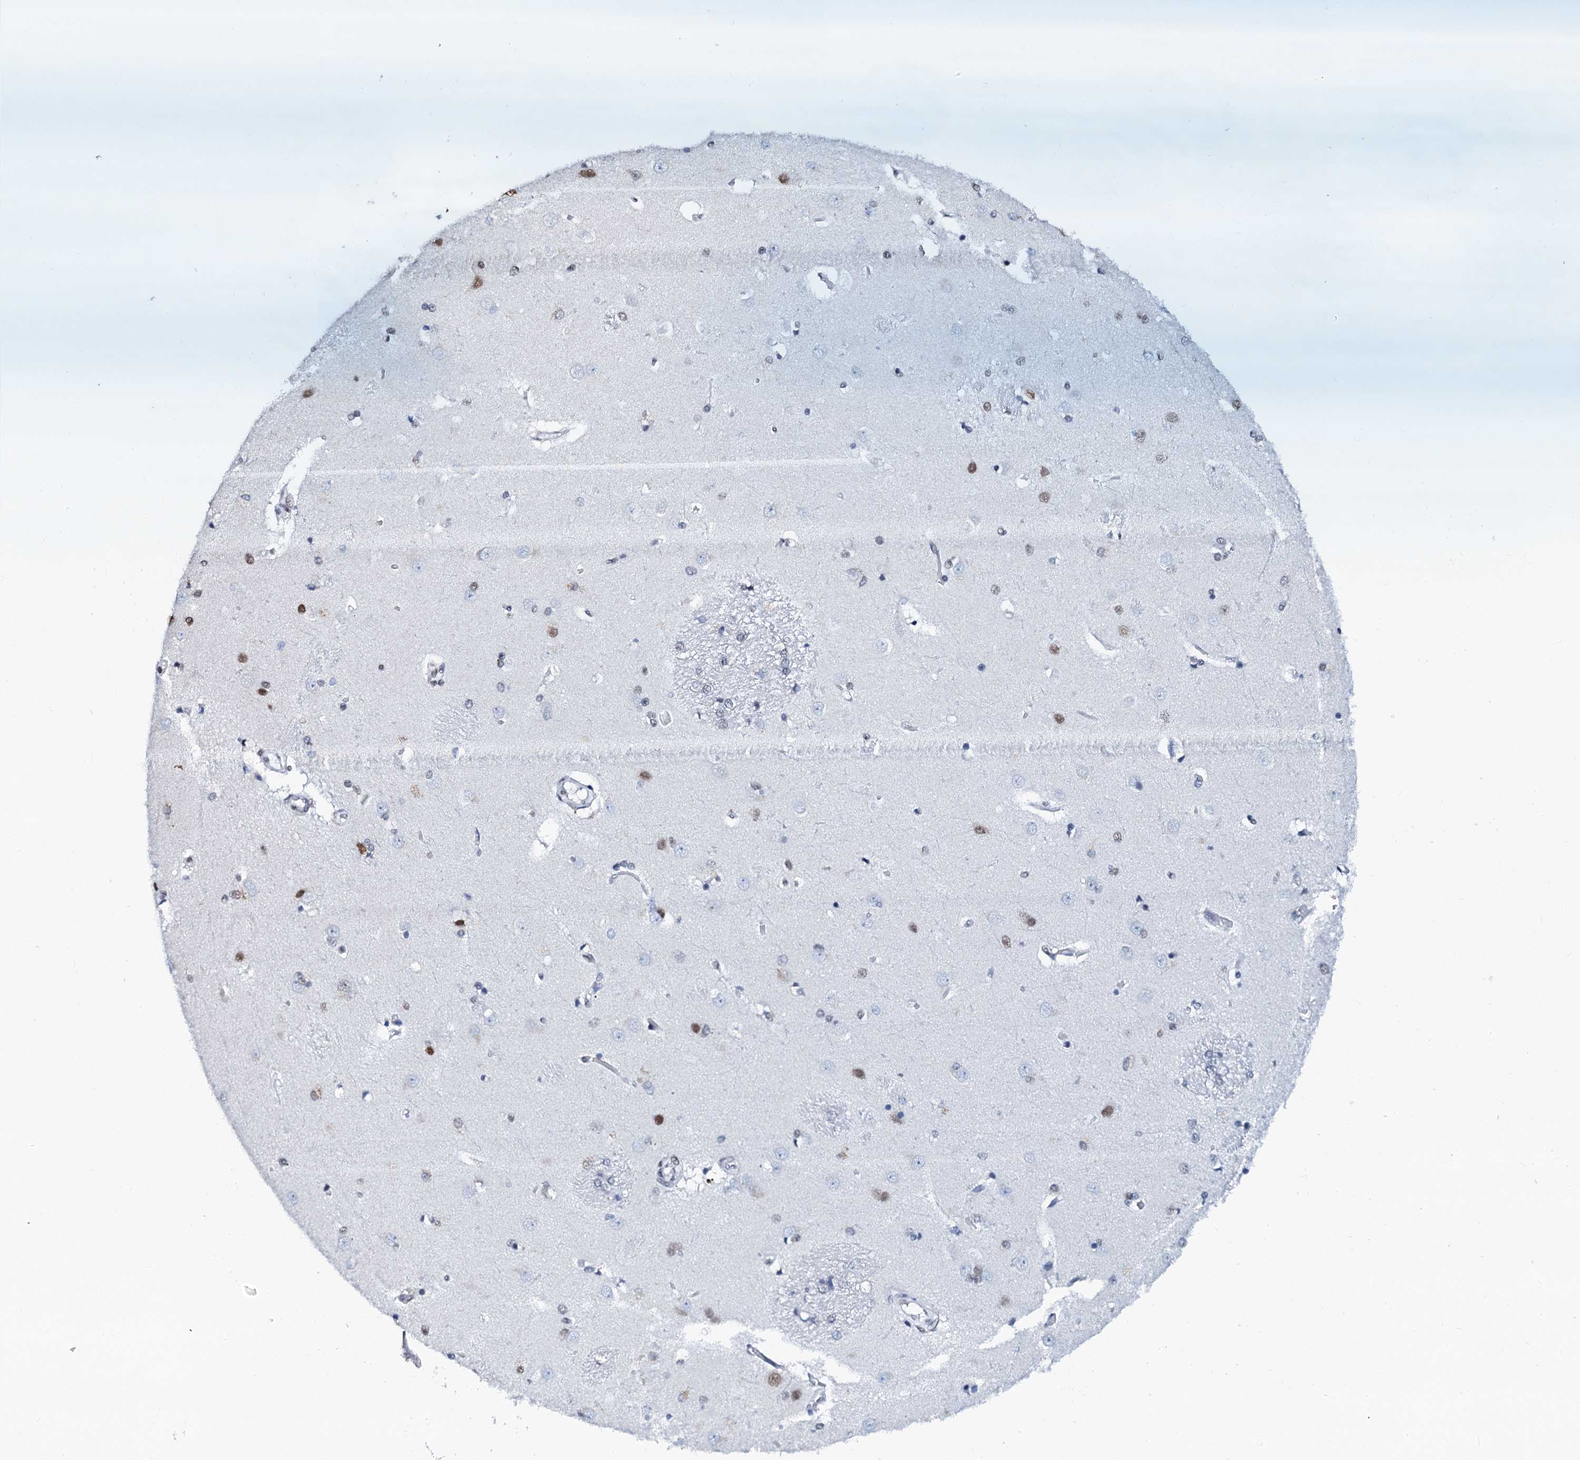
{"staining": {"intensity": "weak", "quantity": "<25%", "location": "nuclear"}, "tissue": "caudate", "cell_type": "Glial cells", "image_type": "normal", "snomed": [{"axis": "morphology", "description": "Normal tissue, NOS"}, {"axis": "topography", "description": "Lateral ventricle wall"}], "caption": "An IHC image of normal caudate is shown. There is no staining in glial cells of caudate. Brightfield microscopy of immunohistochemistry (IHC) stained with DAB (brown) and hematoxylin (blue), captured at high magnification.", "gene": "SLTM", "patient": {"sex": "male", "age": 37}}